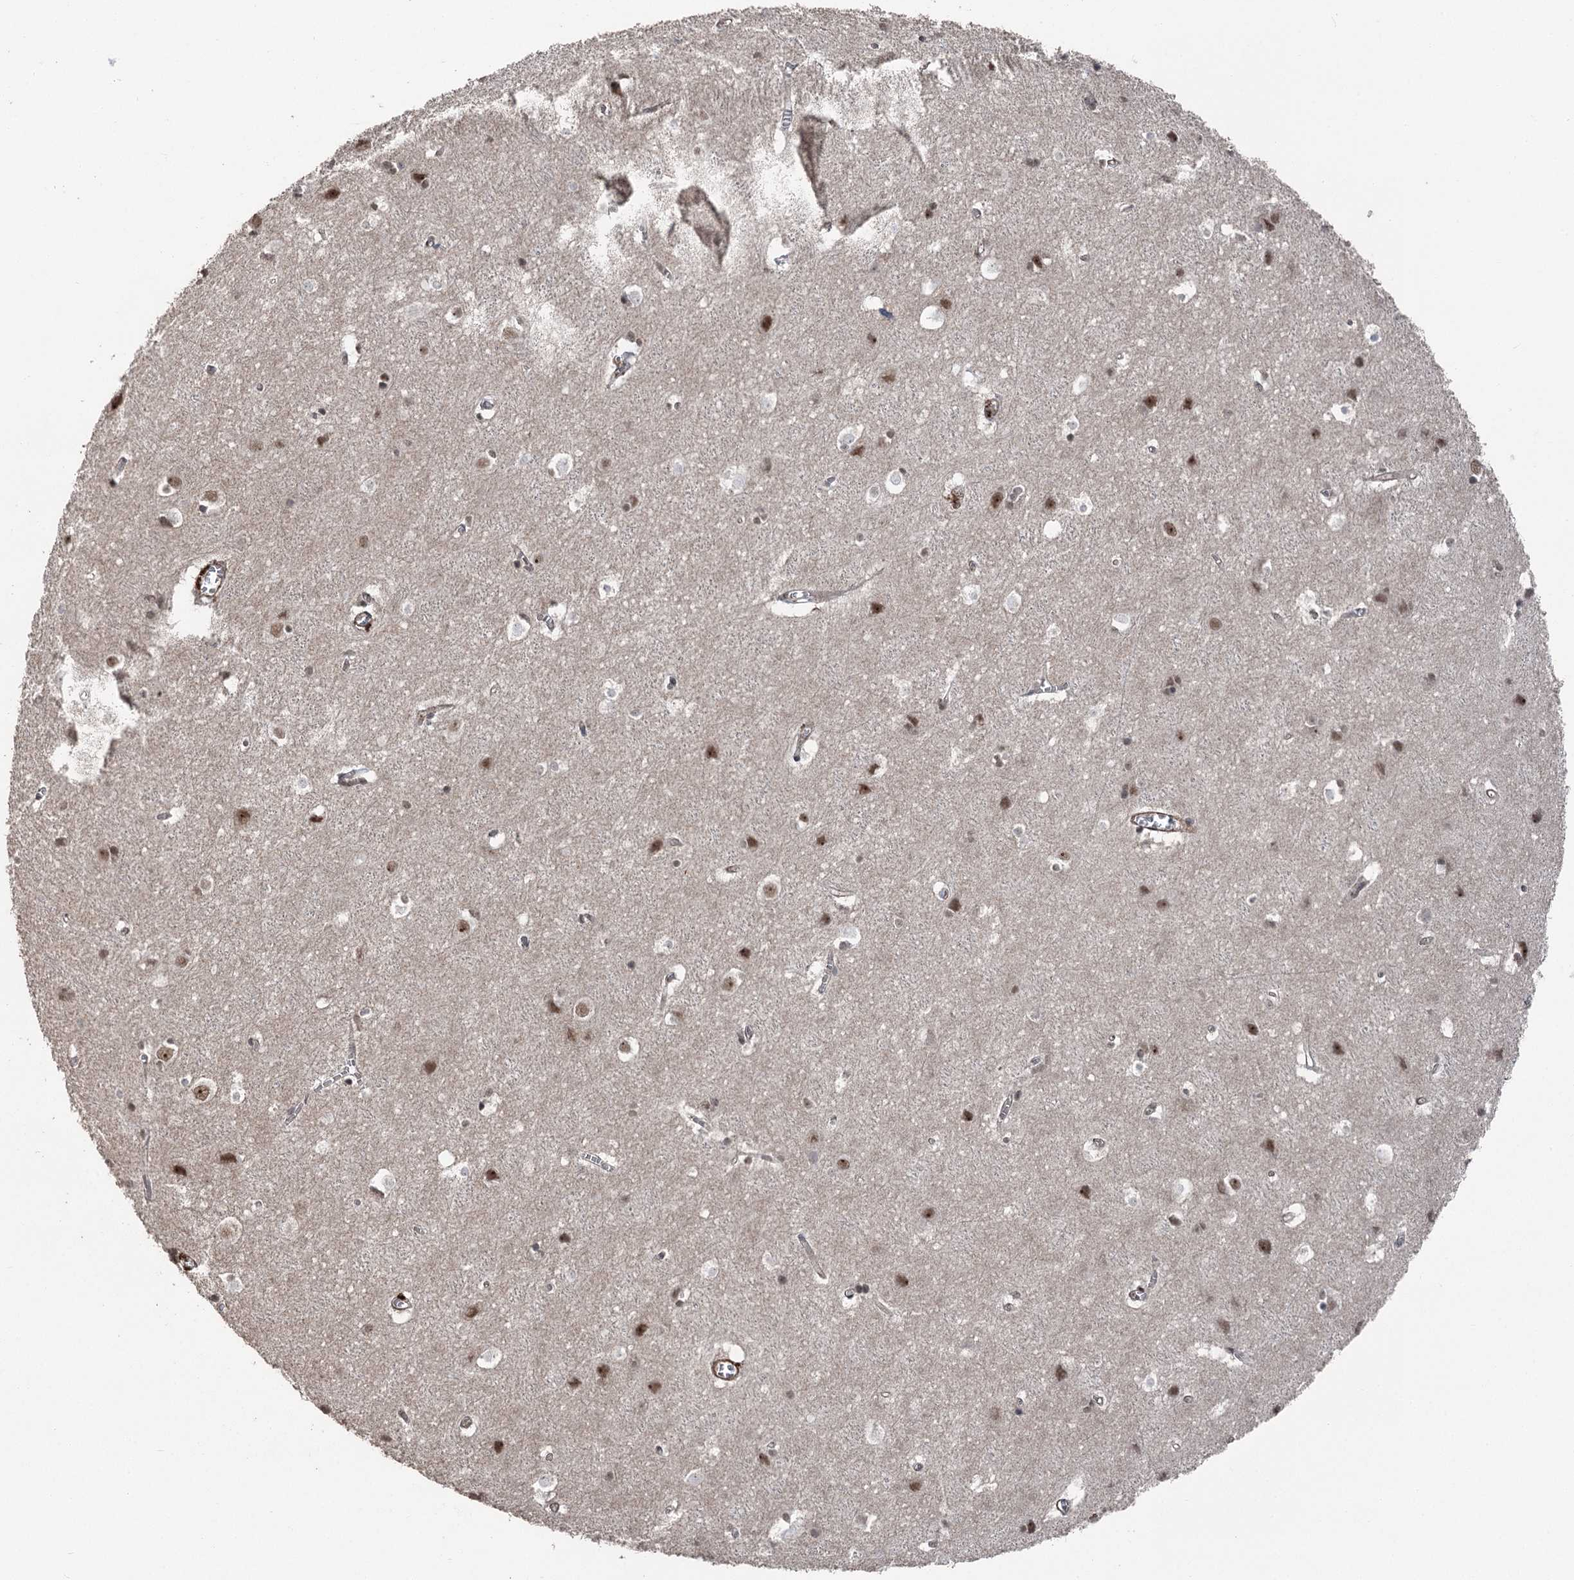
{"staining": {"intensity": "moderate", "quantity": "25%-75%", "location": "cytoplasmic/membranous"}, "tissue": "cerebral cortex", "cell_type": "Endothelial cells", "image_type": "normal", "snomed": [{"axis": "morphology", "description": "Normal tissue, NOS"}, {"axis": "topography", "description": "Cerebral cortex"}], "caption": "Normal cerebral cortex demonstrates moderate cytoplasmic/membranous staining in approximately 25%-75% of endothelial cells Using DAB (brown) and hematoxylin (blue) stains, captured at high magnification using brightfield microscopy..", "gene": "CCDC82", "patient": {"sex": "male", "age": 54}}